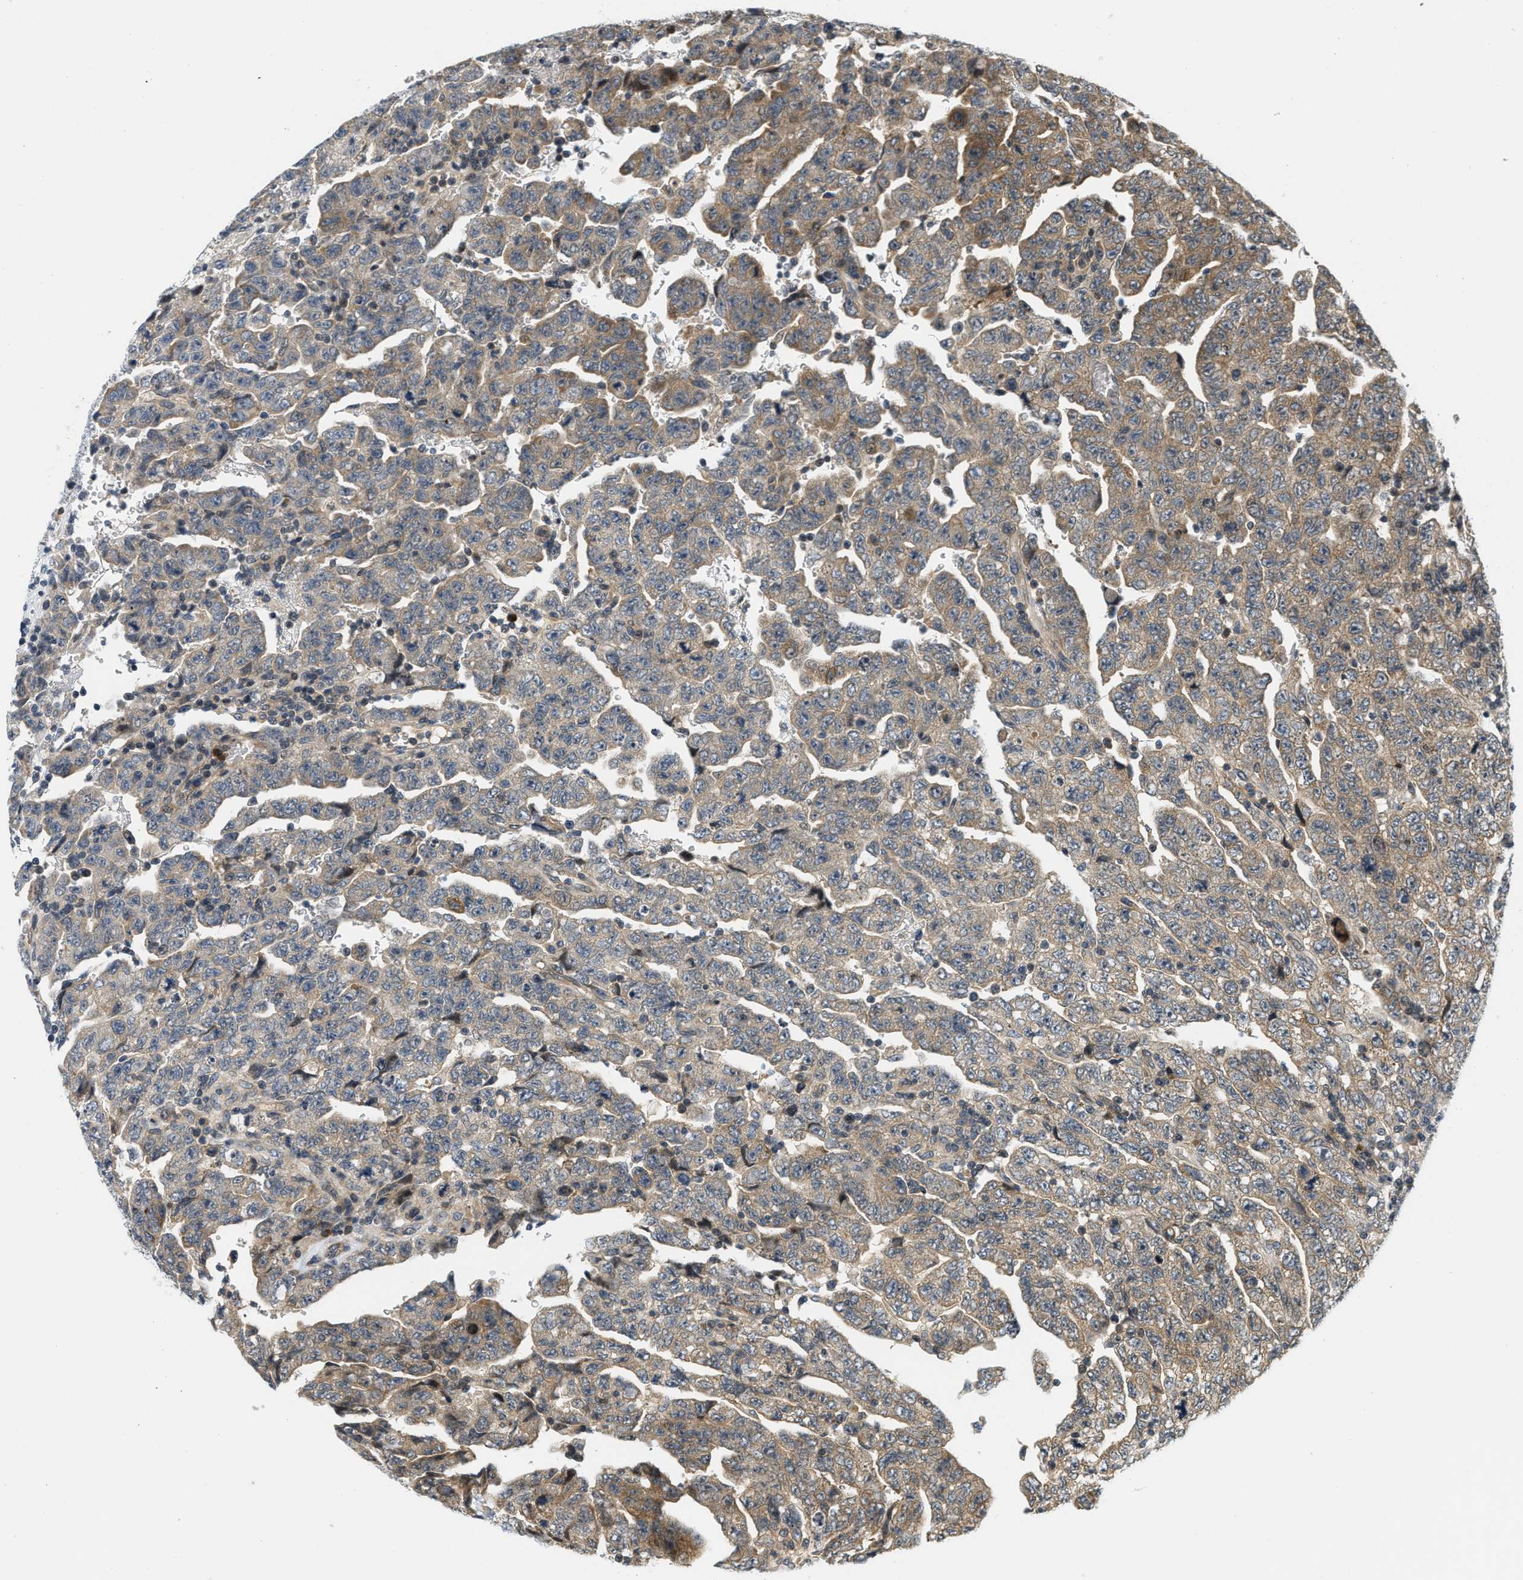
{"staining": {"intensity": "moderate", "quantity": "25%-75%", "location": "cytoplasmic/membranous"}, "tissue": "testis cancer", "cell_type": "Tumor cells", "image_type": "cancer", "snomed": [{"axis": "morphology", "description": "Carcinoma, Embryonal, NOS"}, {"axis": "topography", "description": "Testis"}], "caption": "The photomicrograph shows staining of testis cancer, revealing moderate cytoplasmic/membranous protein expression (brown color) within tumor cells.", "gene": "KMT2A", "patient": {"sex": "male", "age": 28}}